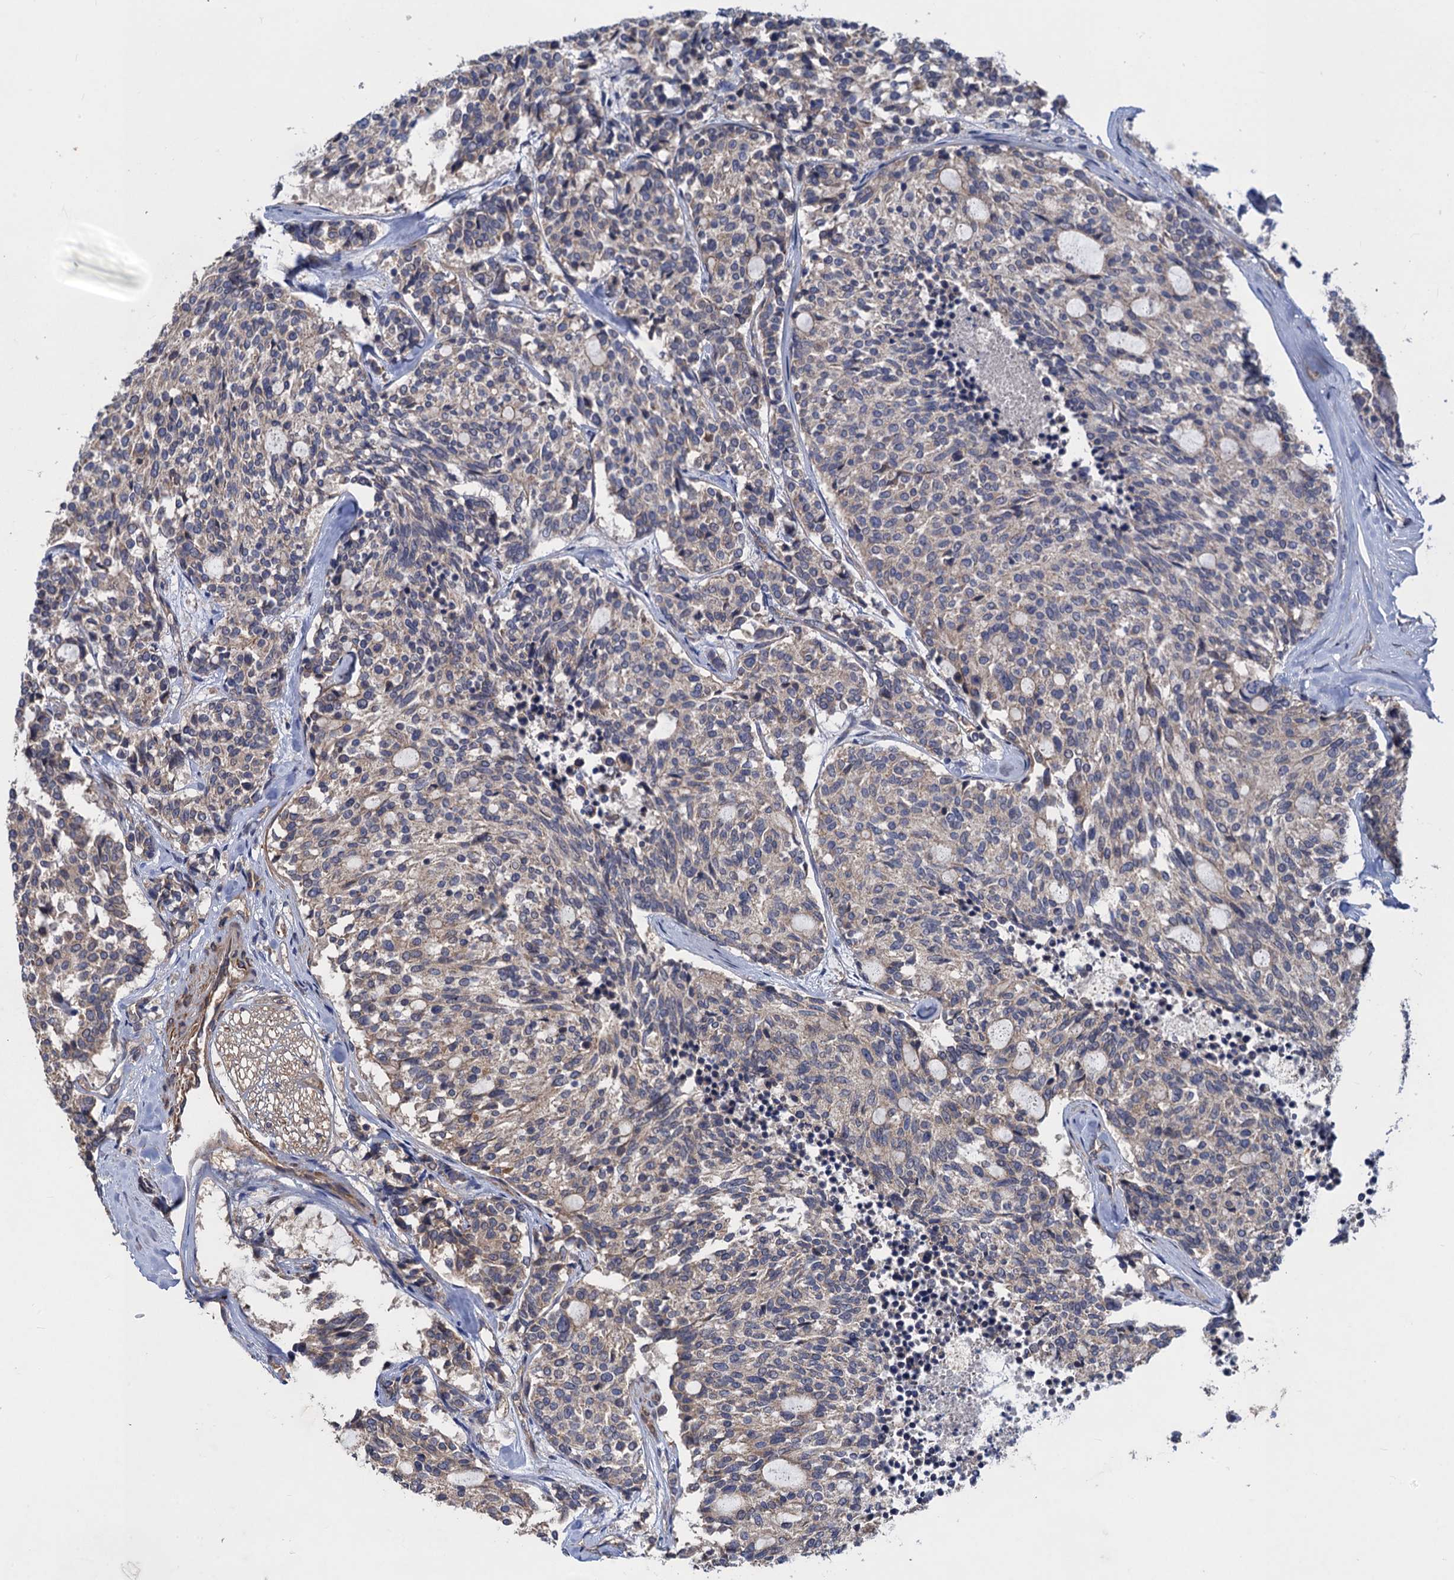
{"staining": {"intensity": "weak", "quantity": "<25%", "location": "cytoplasmic/membranous"}, "tissue": "carcinoid", "cell_type": "Tumor cells", "image_type": "cancer", "snomed": [{"axis": "morphology", "description": "Carcinoid, malignant, NOS"}, {"axis": "topography", "description": "Pancreas"}], "caption": "There is no significant positivity in tumor cells of malignant carcinoid.", "gene": "DGKA", "patient": {"sex": "female", "age": 54}}